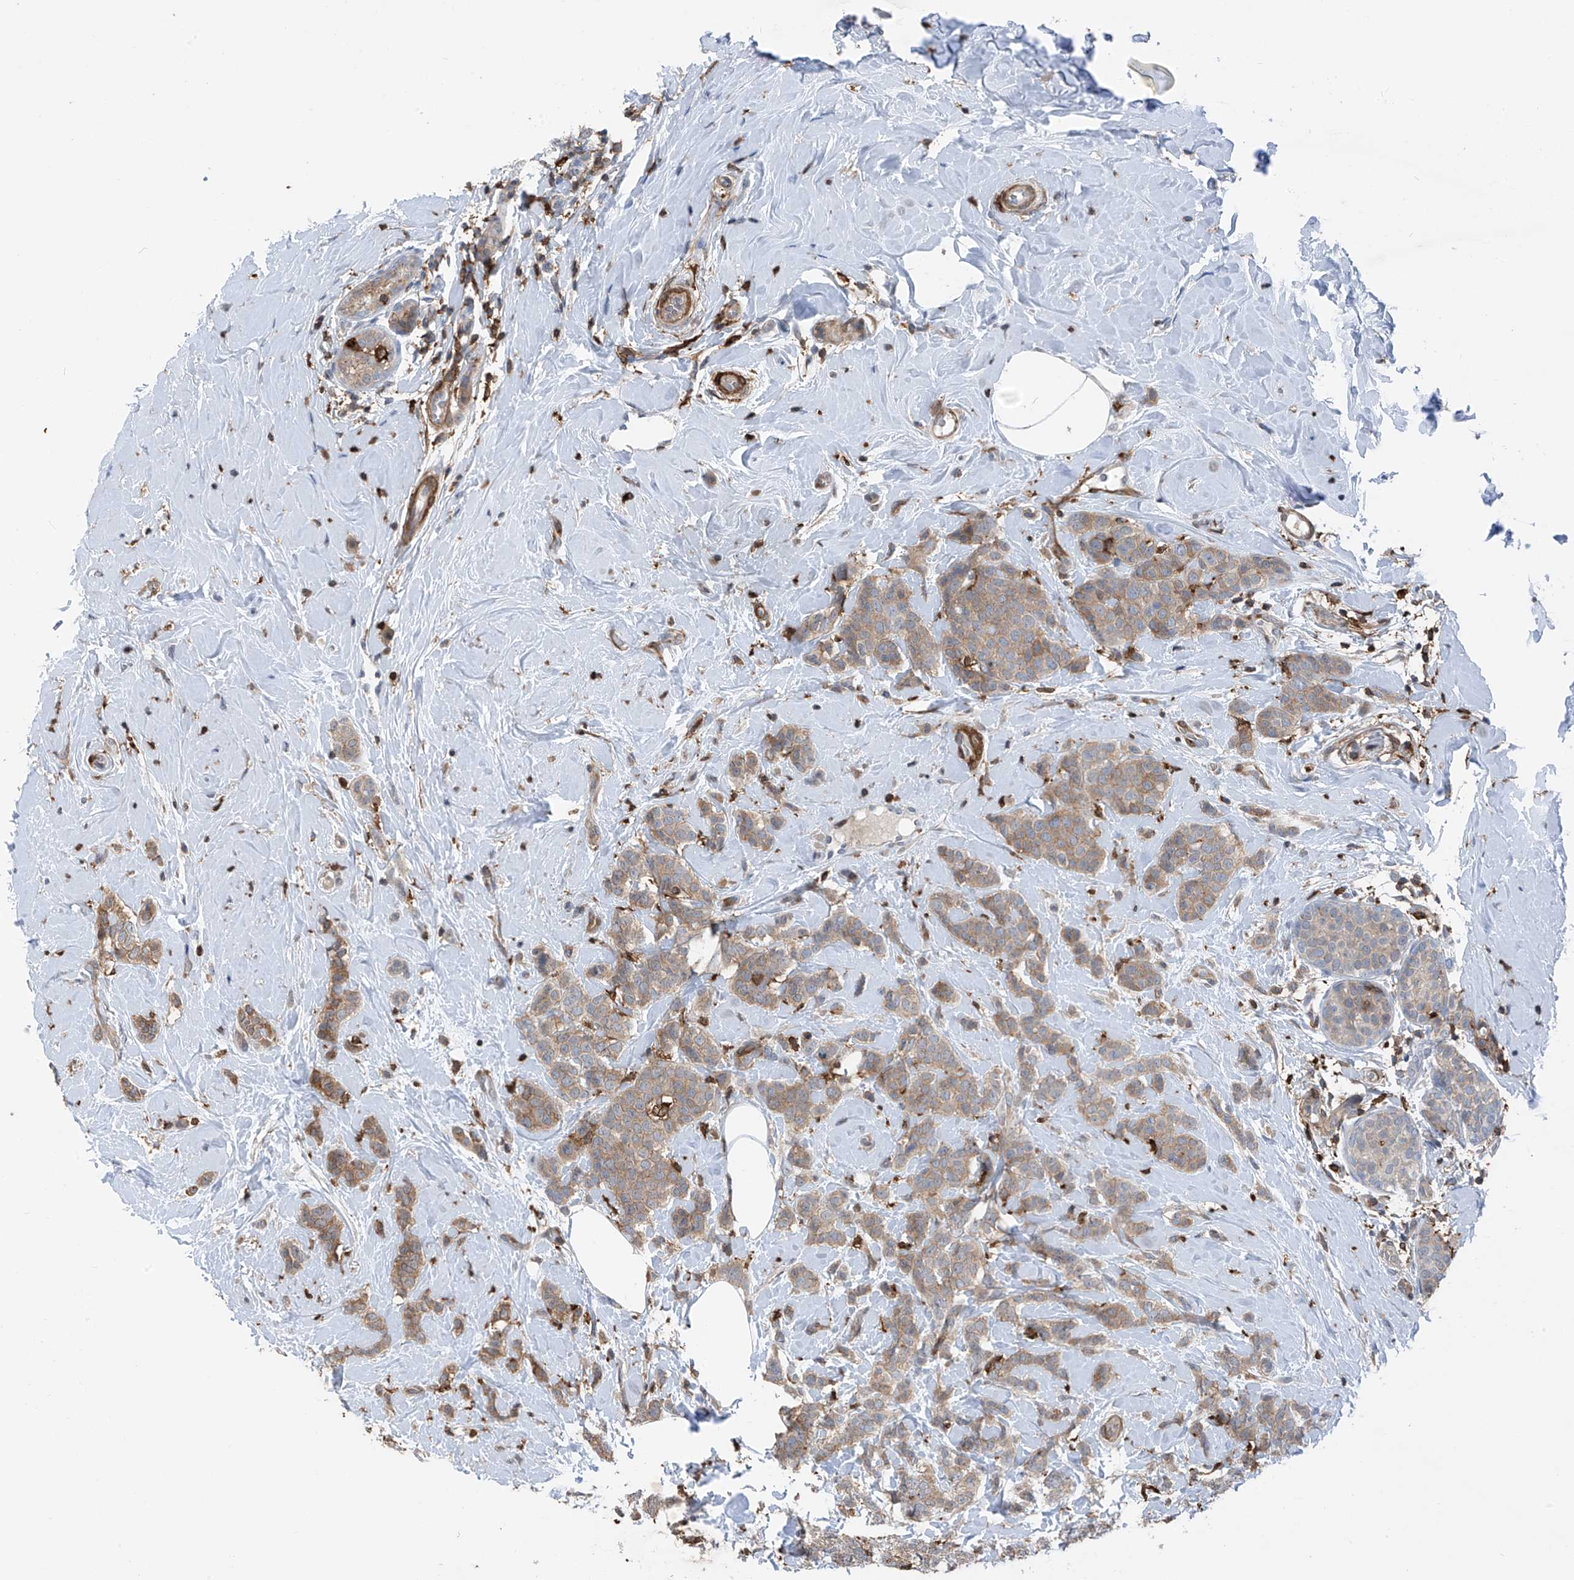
{"staining": {"intensity": "moderate", "quantity": ">75%", "location": "cytoplasmic/membranous"}, "tissue": "breast cancer", "cell_type": "Tumor cells", "image_type": "cancer", "snomed": [{"axis": "morphology", "description": "Lobular carcinoma, in situ"}, {"axis": "morphology", "description": "Lobular carcinoma"}, {"axis": "topography", "description": "Breast"}], "caption": "Protein expression analysis of lobular carcinoma in situ (breast) displays moderate cytoplasmic/membranous staining in approximately >75% of tumor cells.", "gene": "MICAL1", "patient": {"sex": "female", "age": 41}}